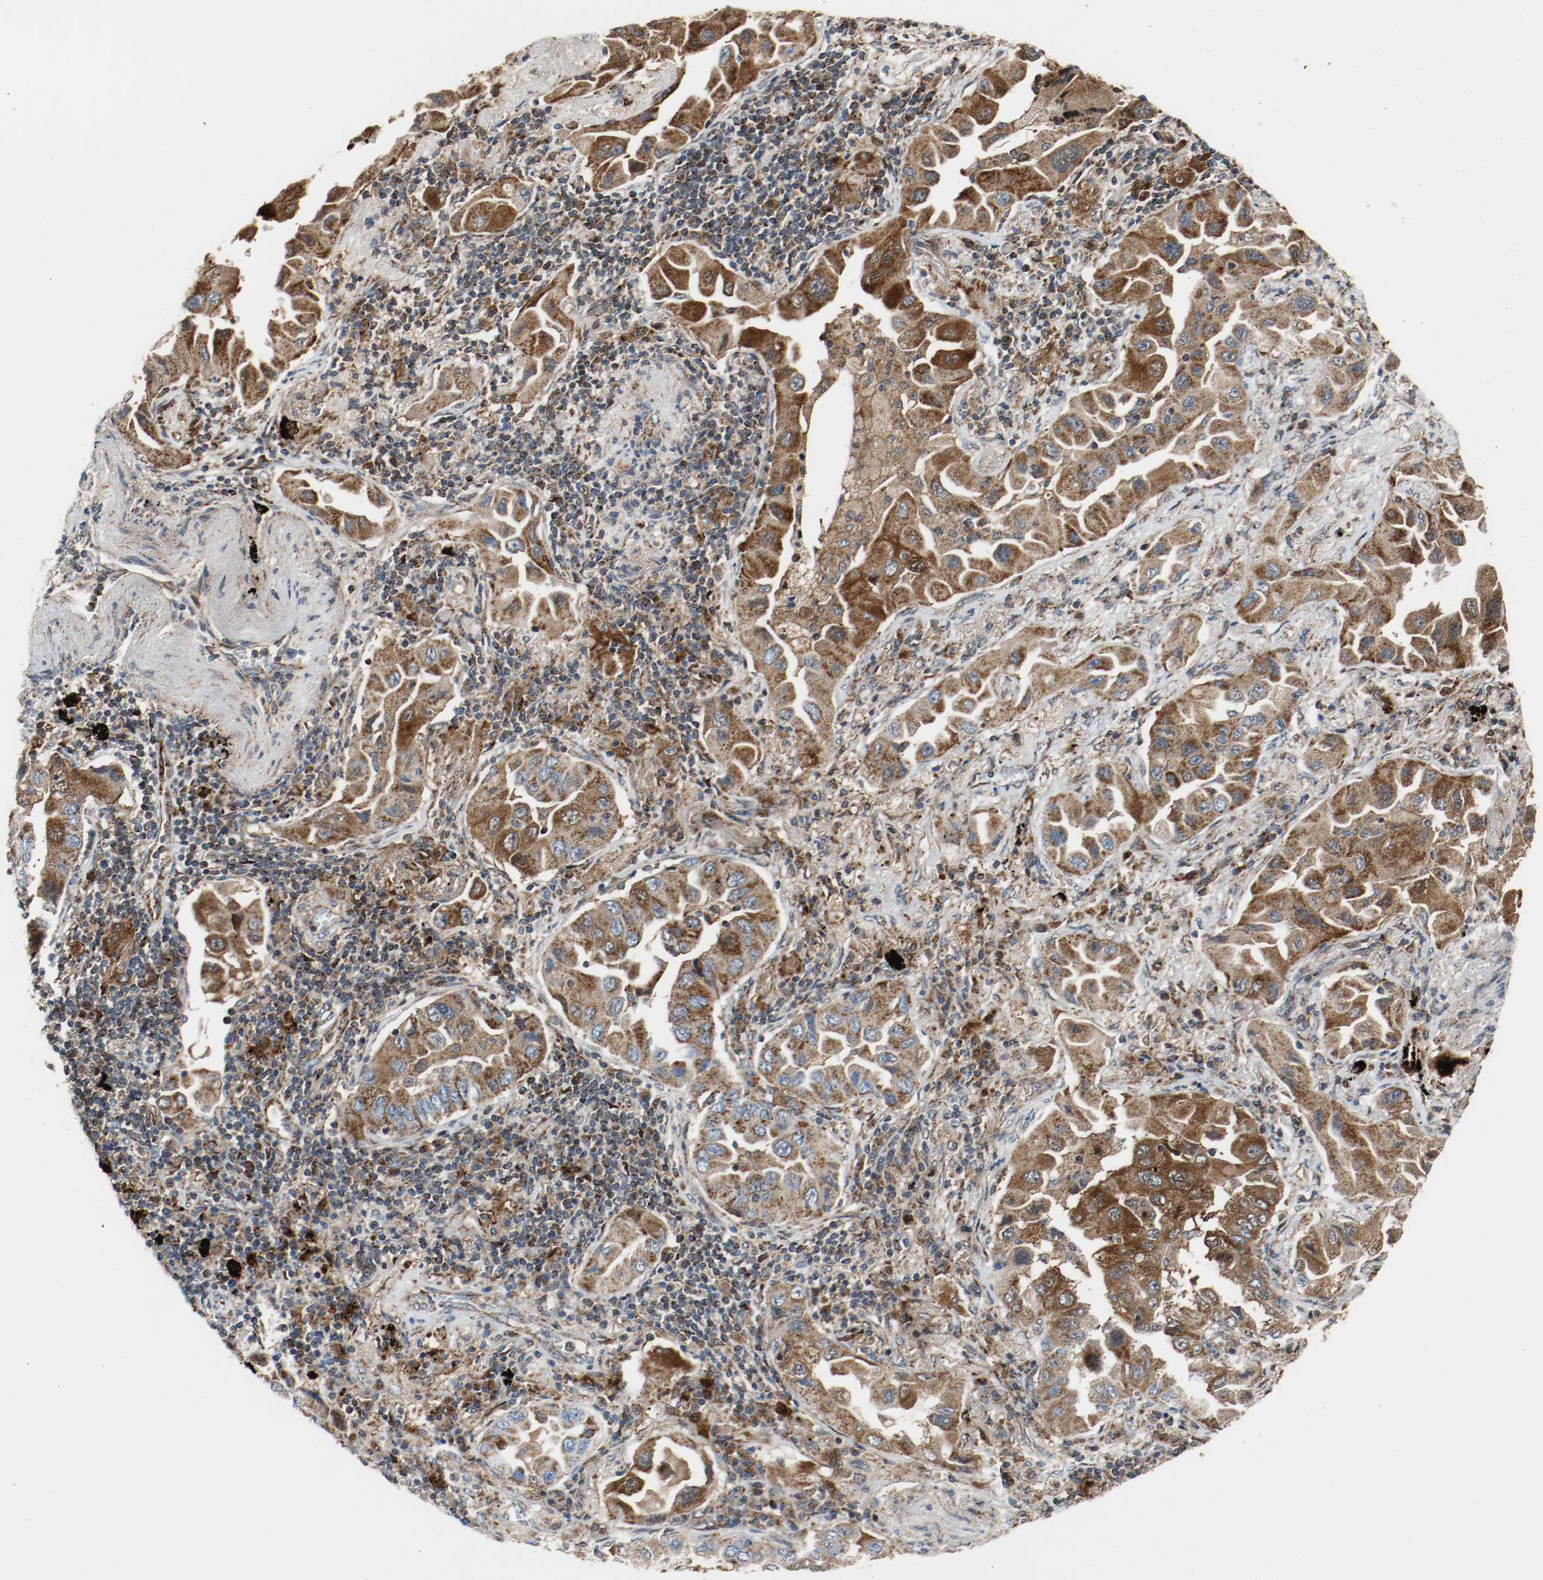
{"staining": {"intensity": "moderate", "quantity": ">75%", "location": "cytoplasmic/membranous"}, "tissue": "lung cancer", "cell_type": "Tumor cells", "image_type": "cancer", "snomed": [{"axis": "morphology", "description": "Adenocarcinoma, NOS"}, {"axis": "topography", "description": "Lung"}], "caption": "IHC of human lung cancer (adenocarcinoma) shows medium levels of moderate cytoplasmic/membranous expression in about >75% of tumor cells. The staining was performed using DAB (3,3'-diaminobenzidine), with brown indicating positive protein expression. Nuclei are stained blue with hematoxylin.", "gene": "TXNRD1", "patient": {"sex": "female", "age": 65}}